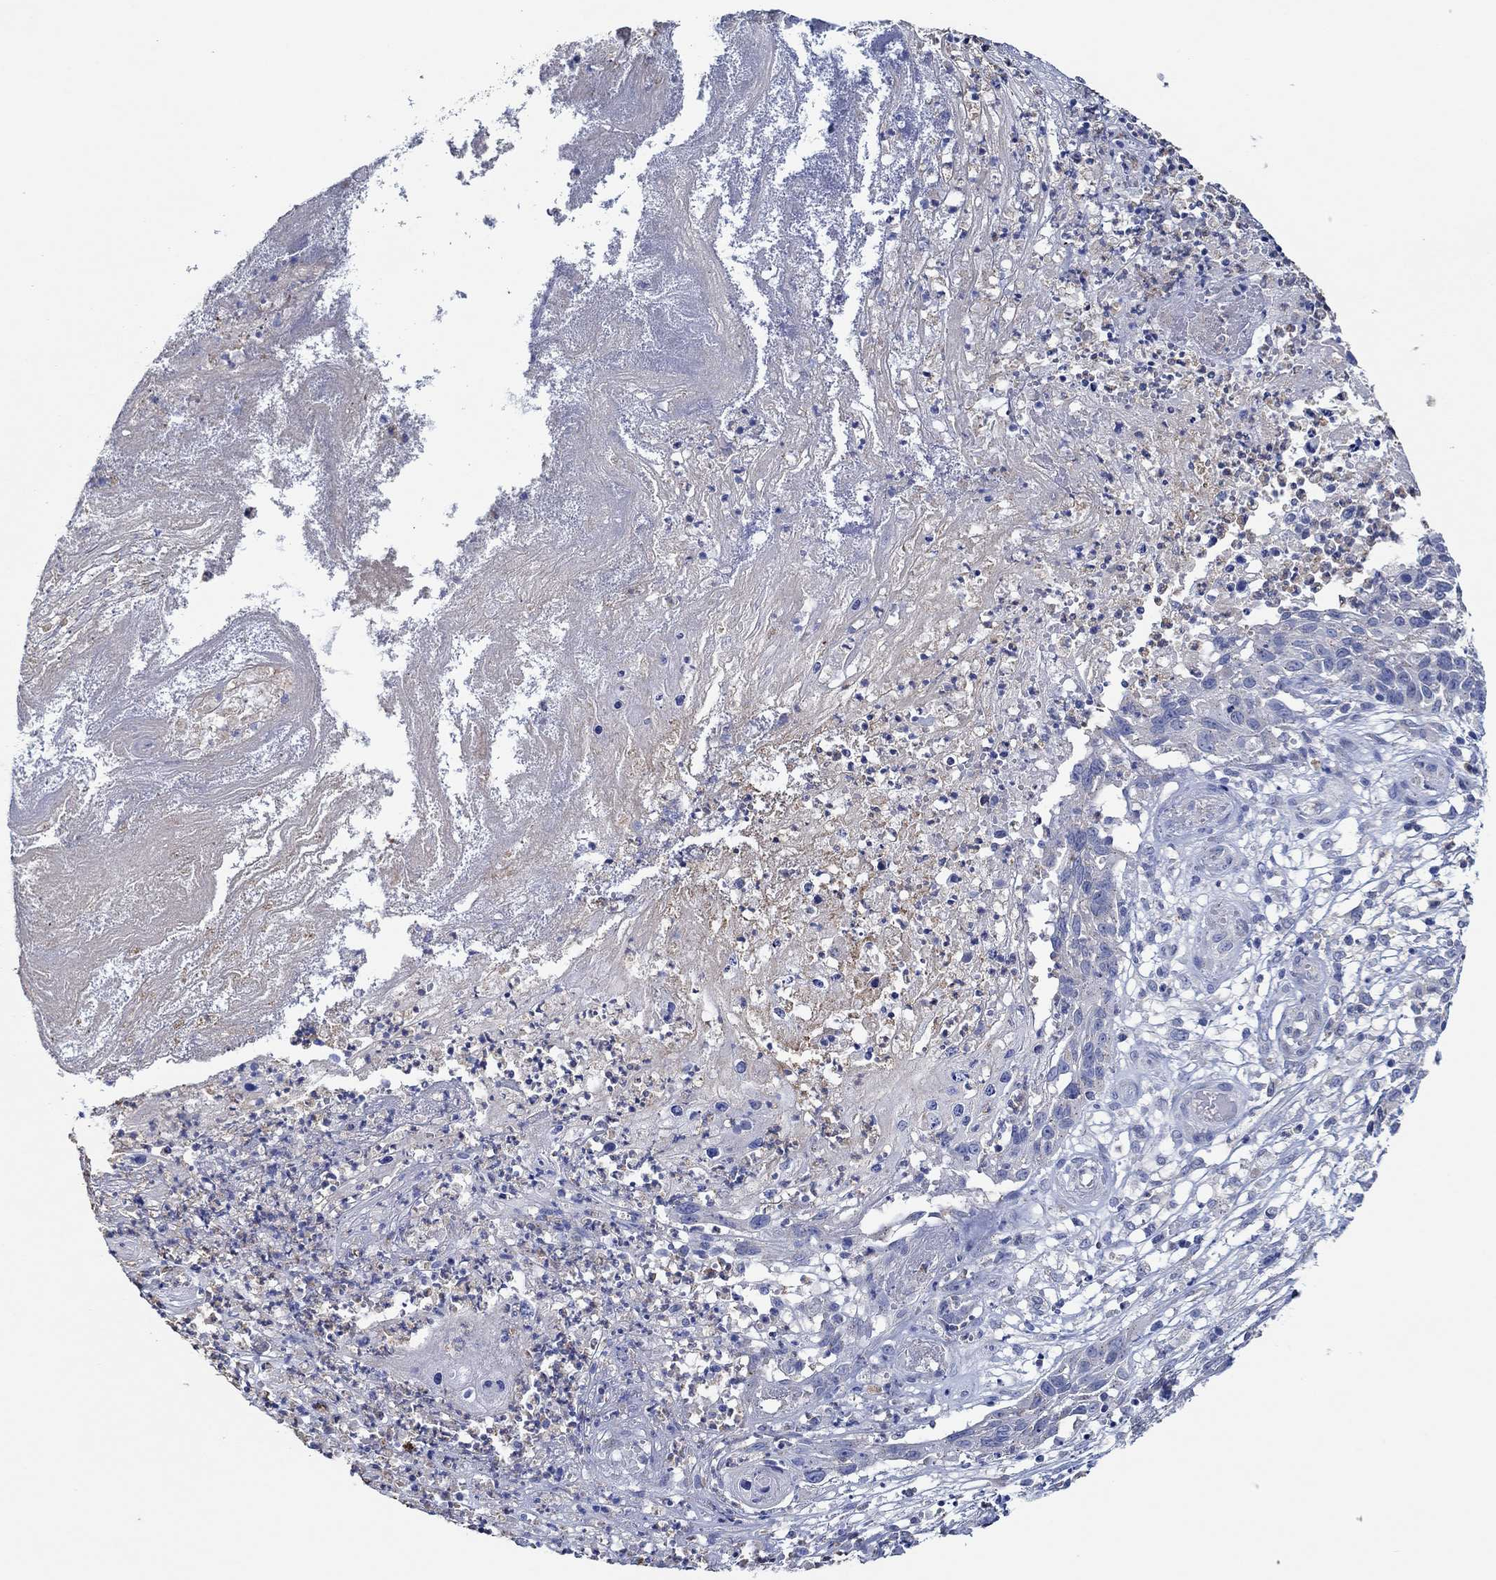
{"staining": {"intensity": "negative", "quantity": "none", "location": "none"}, "tissue": "skin cancer", "cell_type": "Tumor cells", "image_type": "cancer", "snomed": [{"axis": "morphology", "description": "Squamous cell carcinoma, NOS"}, {"axis": "topography", "description": "Skin"}], "caption": "This is an immunohistochemistry (IHC) image of skin squamous cell carcinoma. There is no expression in tumor cells.", "gene": "CPM", "patient": {"sex": "male", "age": 92}}